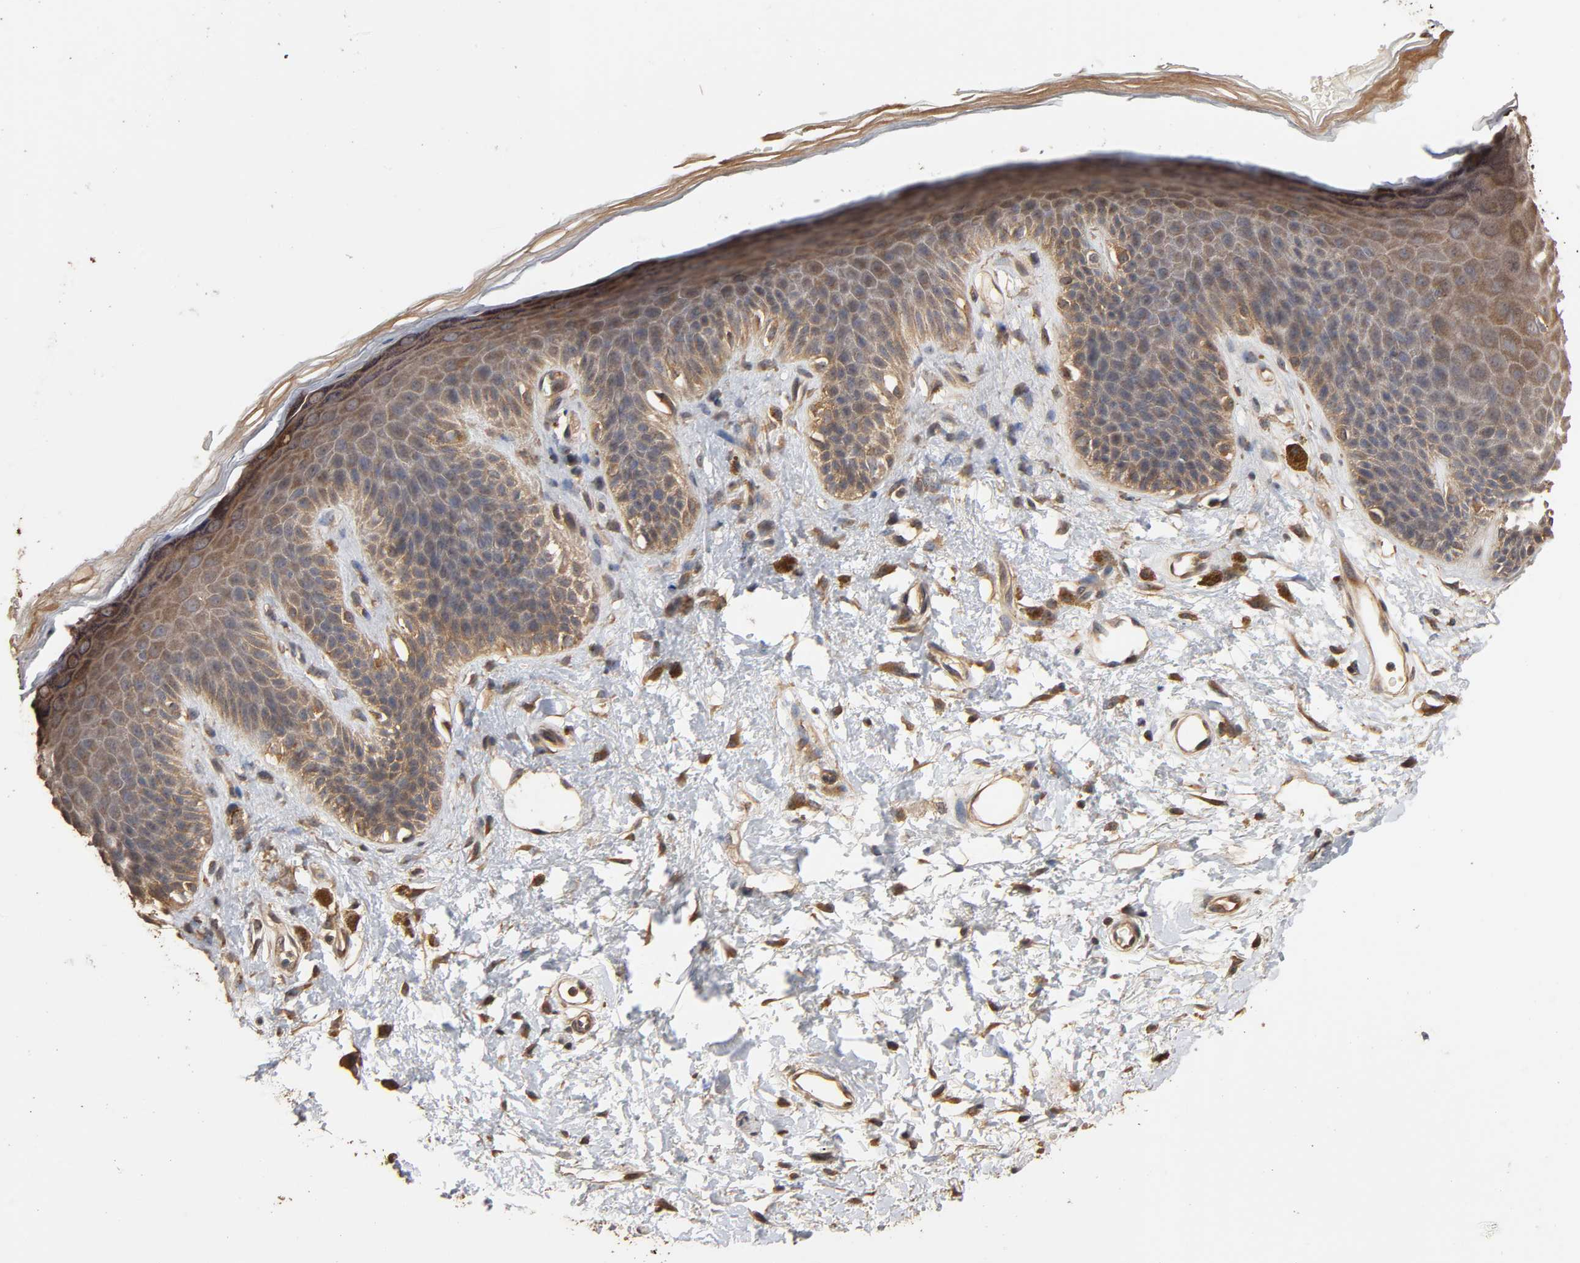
{"staining": {"intensity": "weak", "quantity": ">75%", "location": "cytoplasmic/membranous"}, "tissue": "skin", "cell_type": "Epidermal cells", "image_type": "normal", "snomed": [{"axis": "morphology", "description": "Normal tissue, NOS"}, {"axis": "topography", "description": "Anal"}], "caption": "Epidermal cells show low levels of weak cytoplasmic/membranous expression in approximately >75% of cells in unremarkable skin.", "gene": "ARHGEF7", "patient": {"sex": "female", "age": 46}}